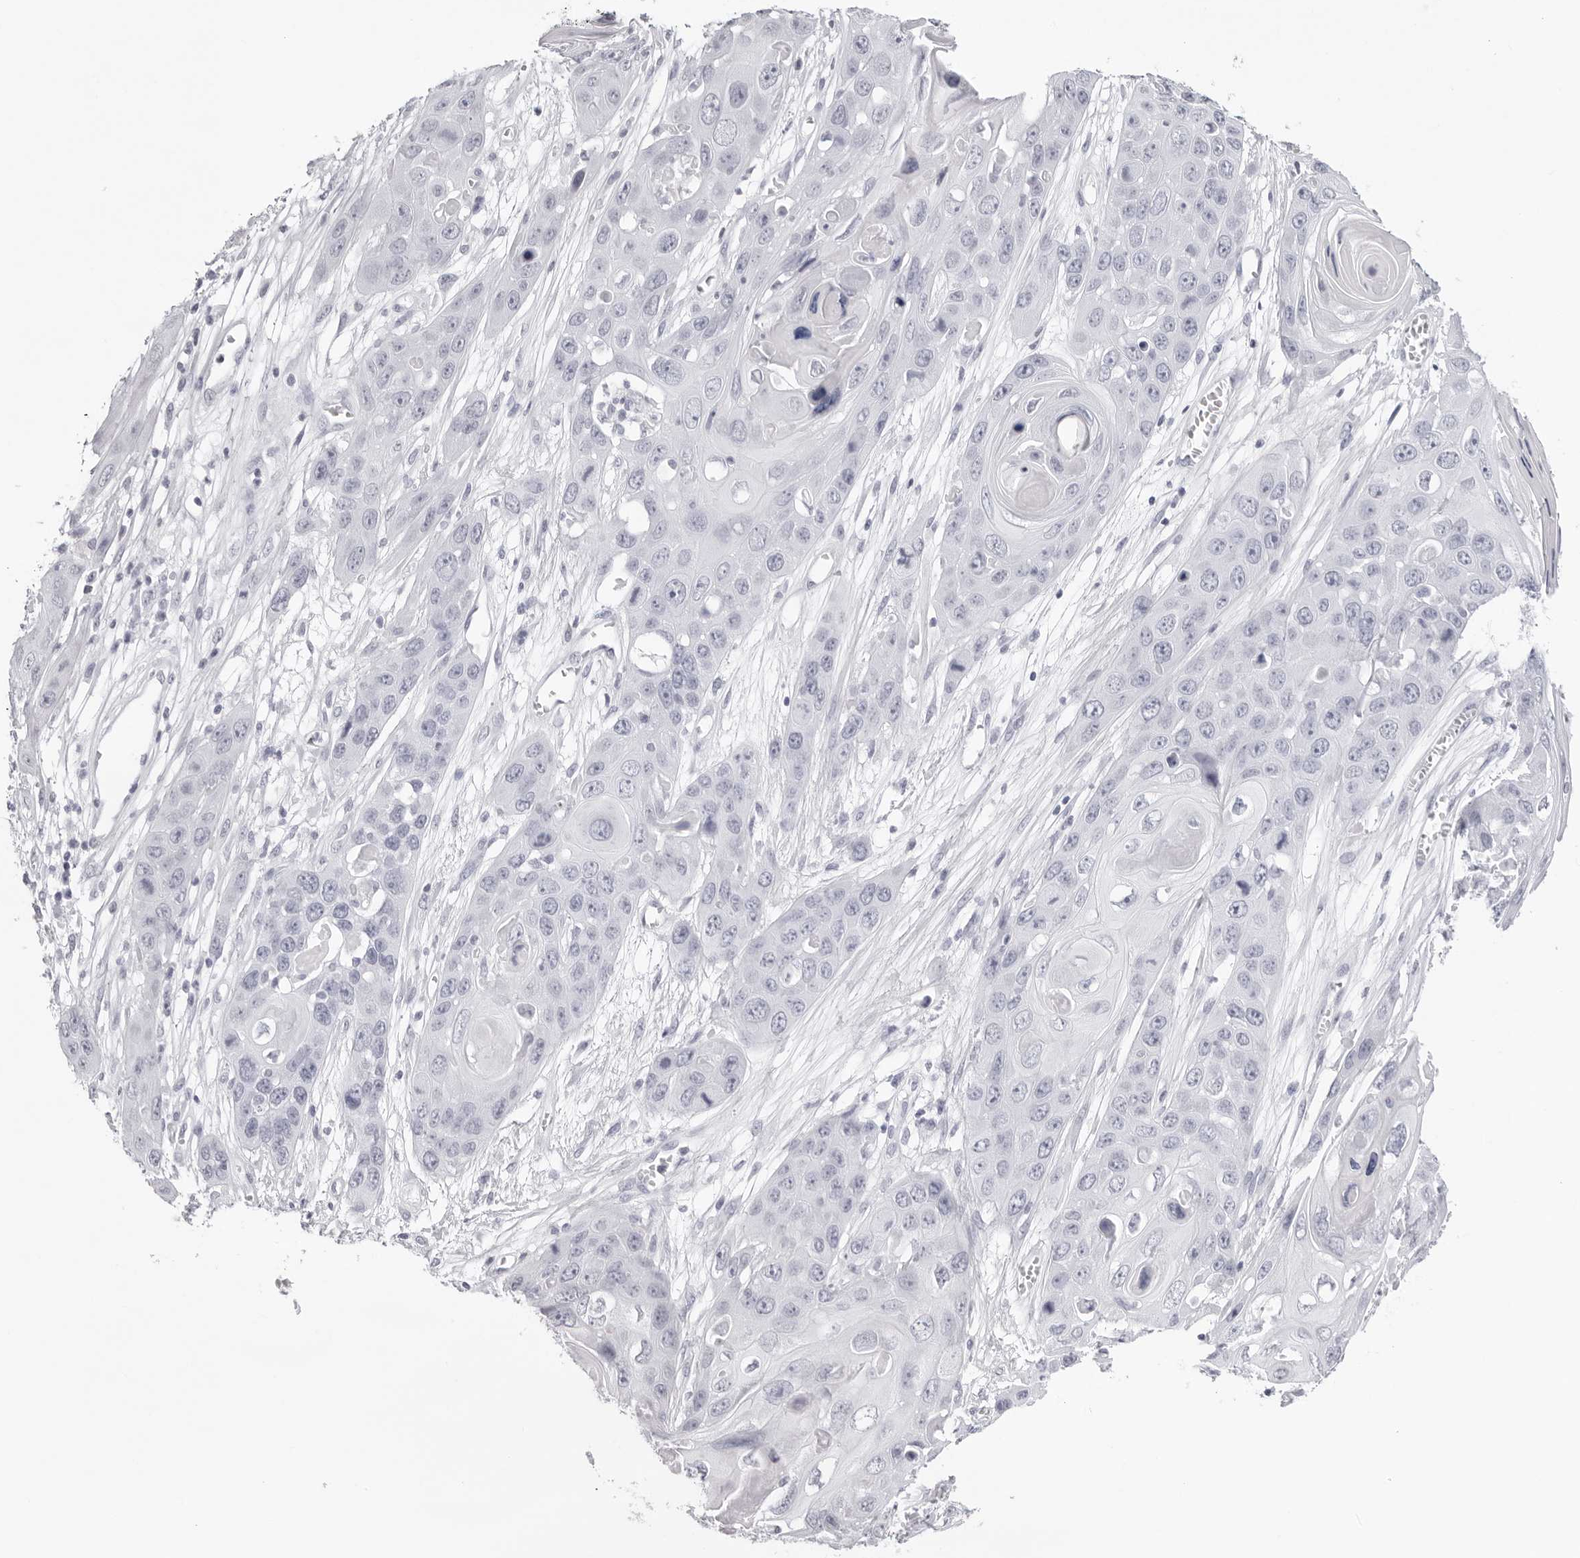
{"staining": {"intensity": "negative", "quantity": "none", "location": "none"}, "tissue": "skin cancer", "cell_type": "Tumor cells", "image_type": "cancer", "snomed": [{"axis": "morphology", "description": "Squamous cell carcinoma, NOS"}, {"axis": "topography", "description": "Skin"}], "caption": "There is no significant expression in tumor cells of skin cancer (squamous cell carcinoma).", "gene": "INSL3", "patient": {"sex": "male", "age": 55}}